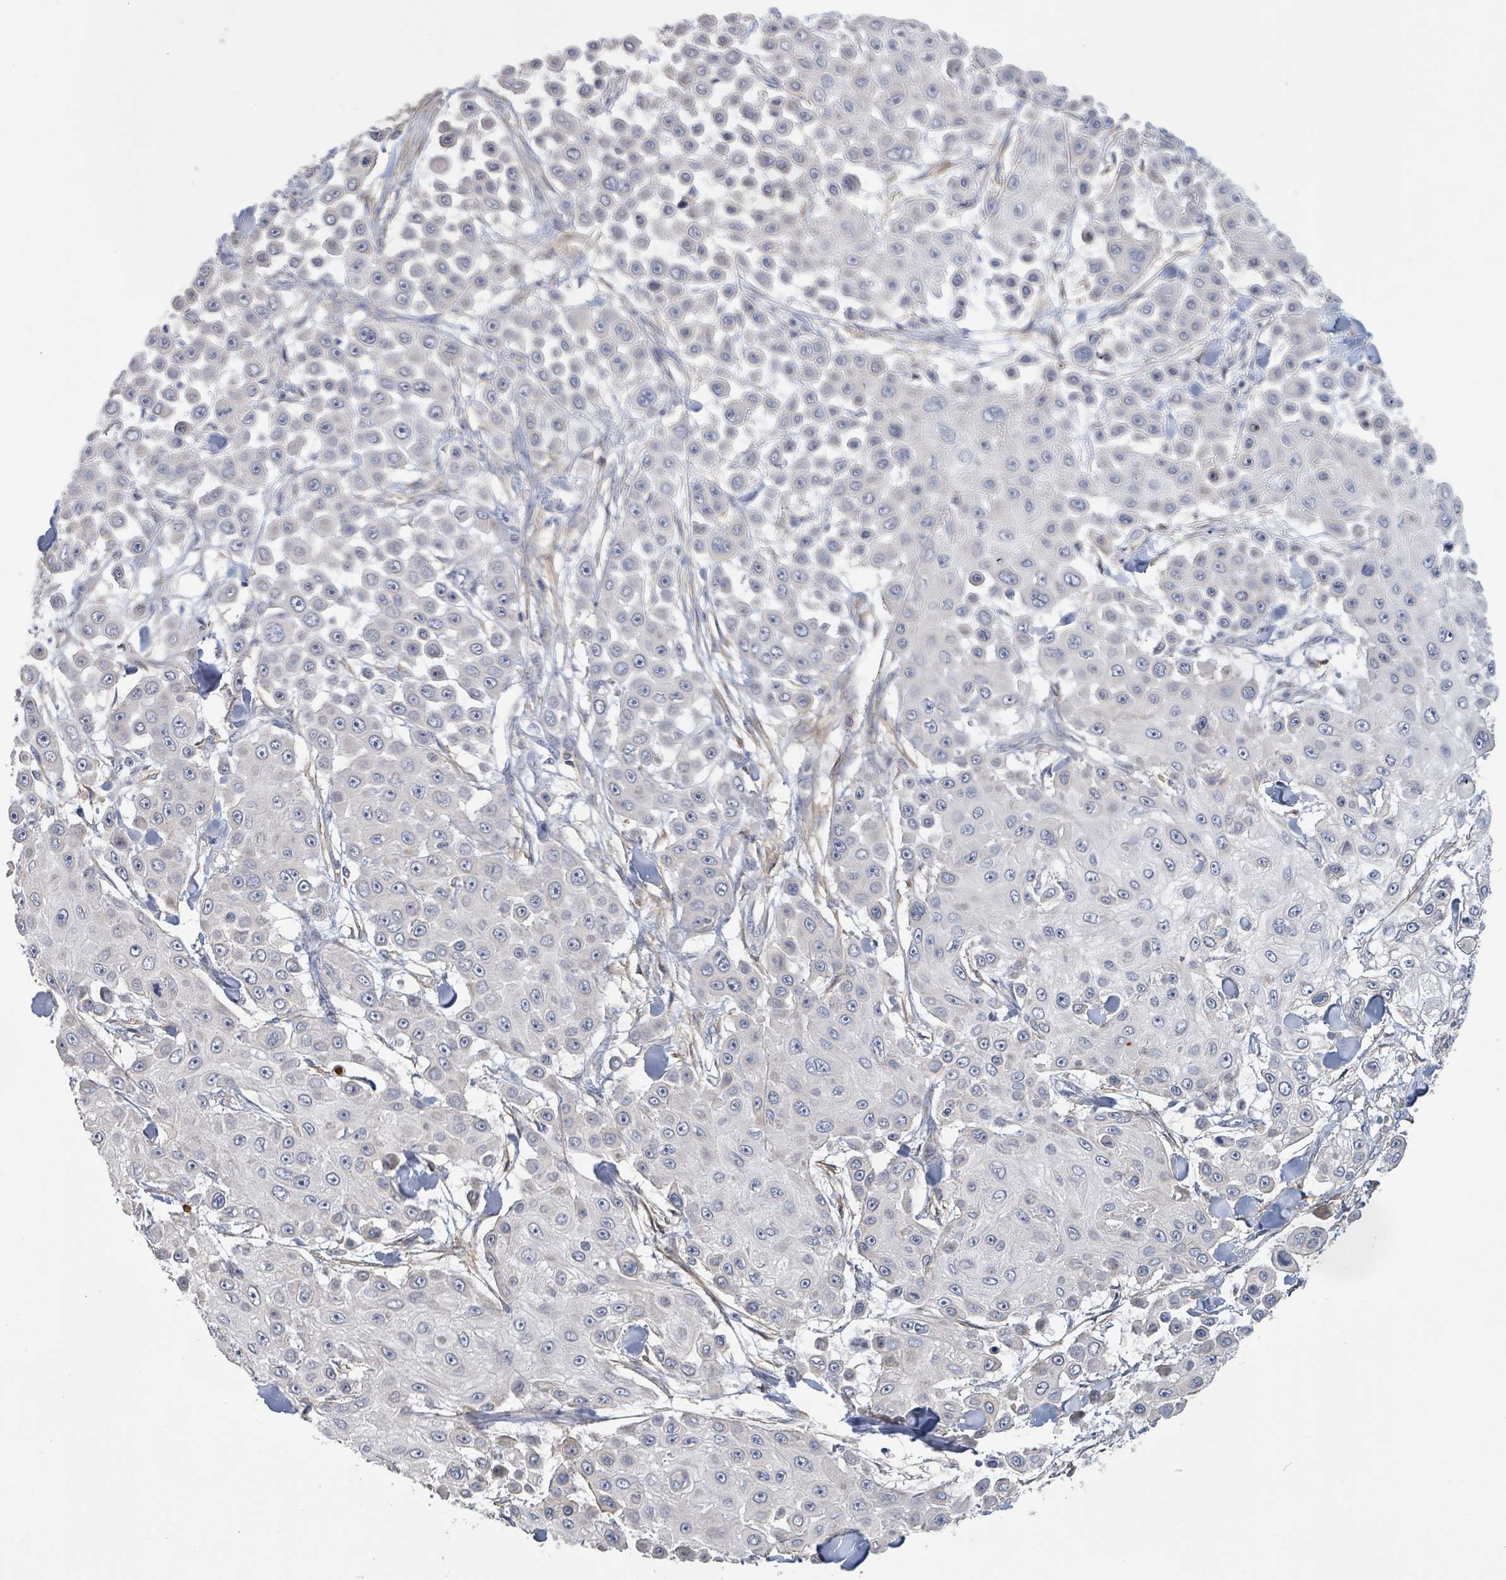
{"staining": {"intensity": "negative", "quantity": "none", "location": "none"}, "tissue": "skin cancer", "cell_type": "Tumor cells", "image_type": "cancer", "snomed": [{"axis": "morphology", "description": "Squamous cell carcinoma, NOS"}, {"axis": "topography", "description": "Skin"}], "caption": "DAB immunohistochemical staining of human skin squamous cell carcinoma shows no significant expression in tumor cells.", "gene": "KCNS2", "patient": {"sex": "male", "age": 67}}